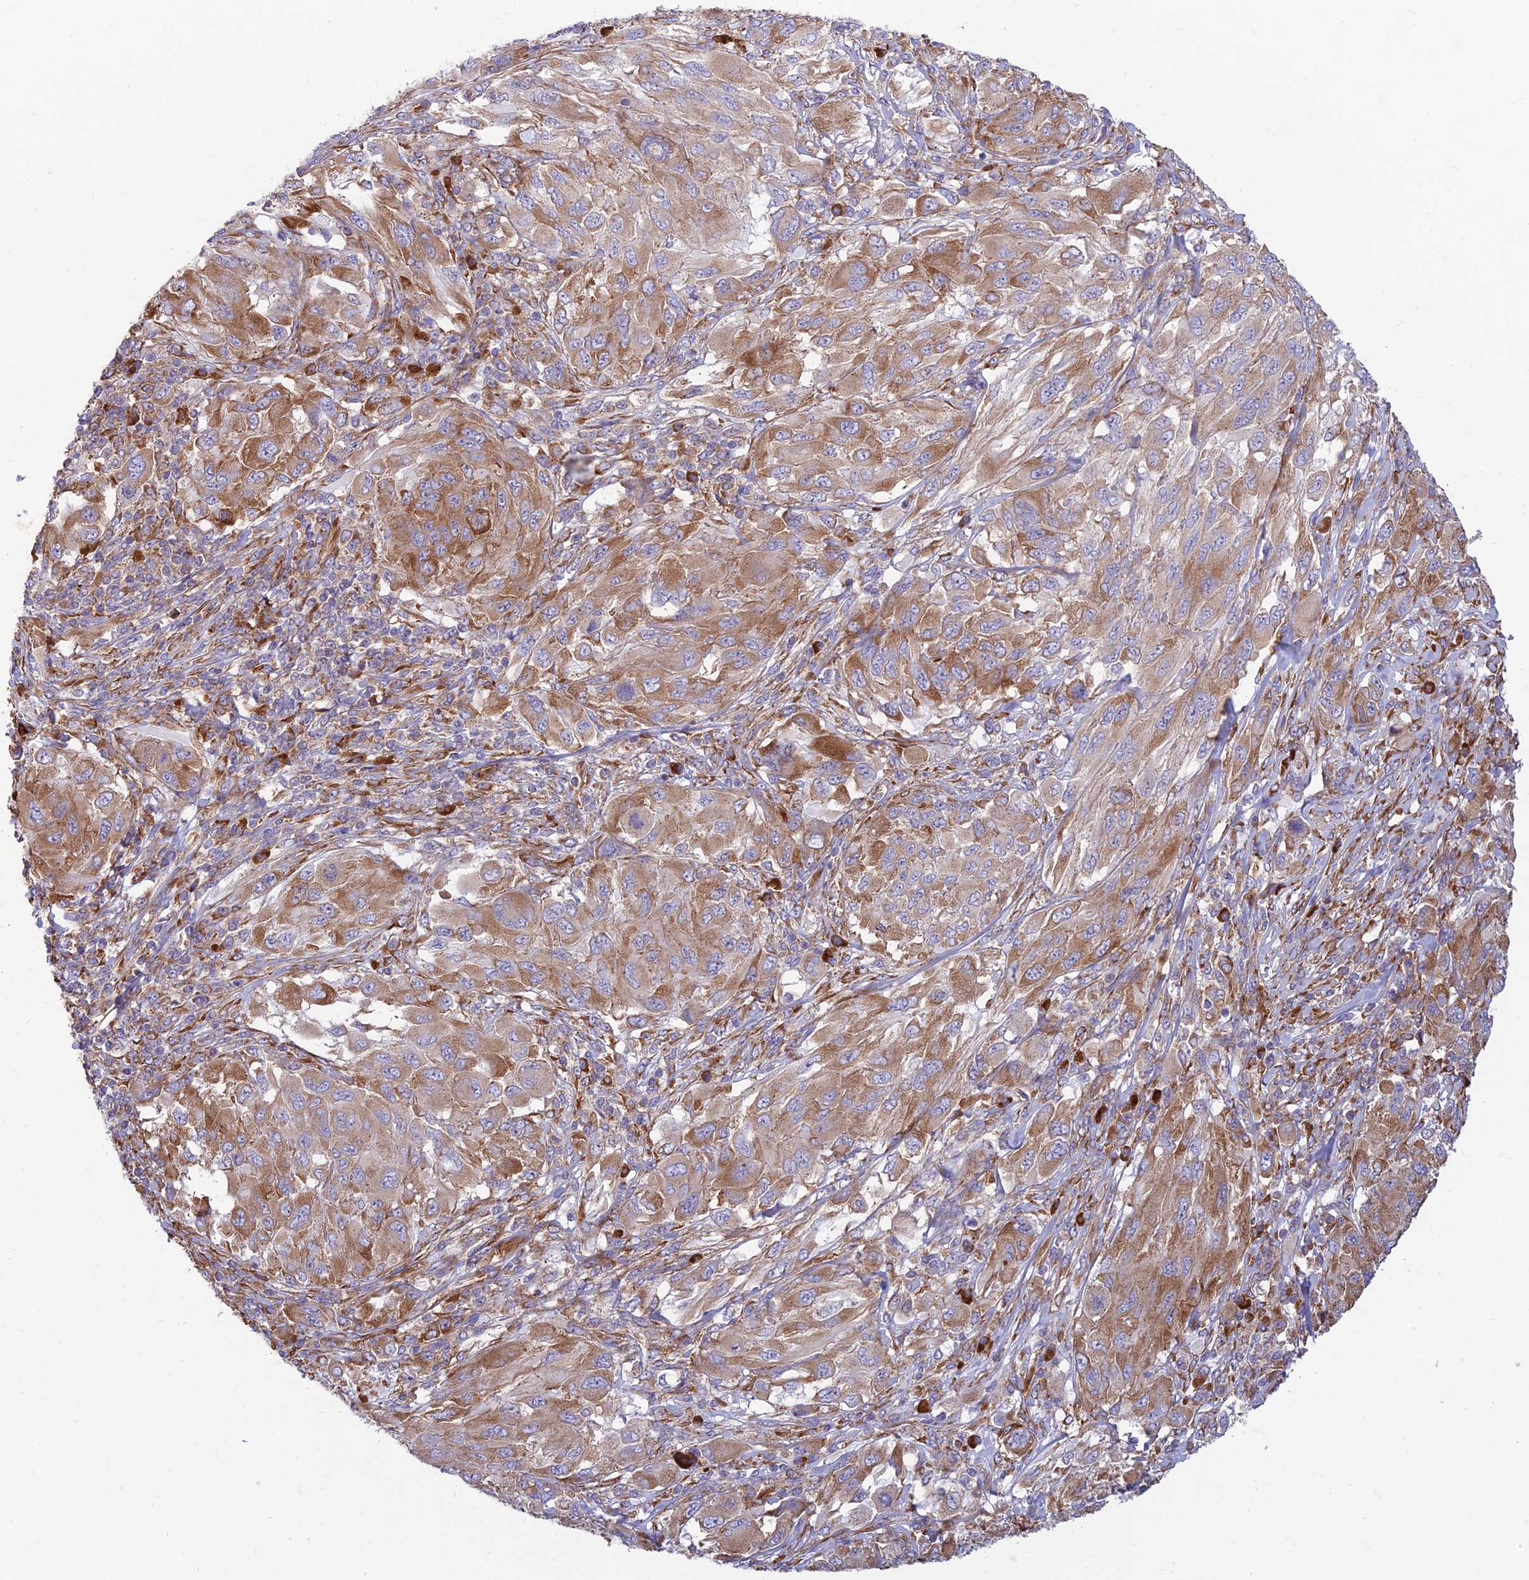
{"staining": {"intensity": "moderate", "quantity": ">75%", "location": "cytoplasmic/membranous"}, "tissue": "melanoma", "cell_type": "Tumor cells", "image_type": "cancer", "snomed": [{"axis": "morphology", "description": "Malignant melanoma, NOS"}, {"axis": "topography", "description": "Skin"}], "caption": "Moderate cytoplasmic/membranous staining for a protein is present in approximately >75% of tumor cells of malignant melanoma using IHC.", "gene": "RPL17-C18orf32", "patient": {"sex": "female", "age": 91}}